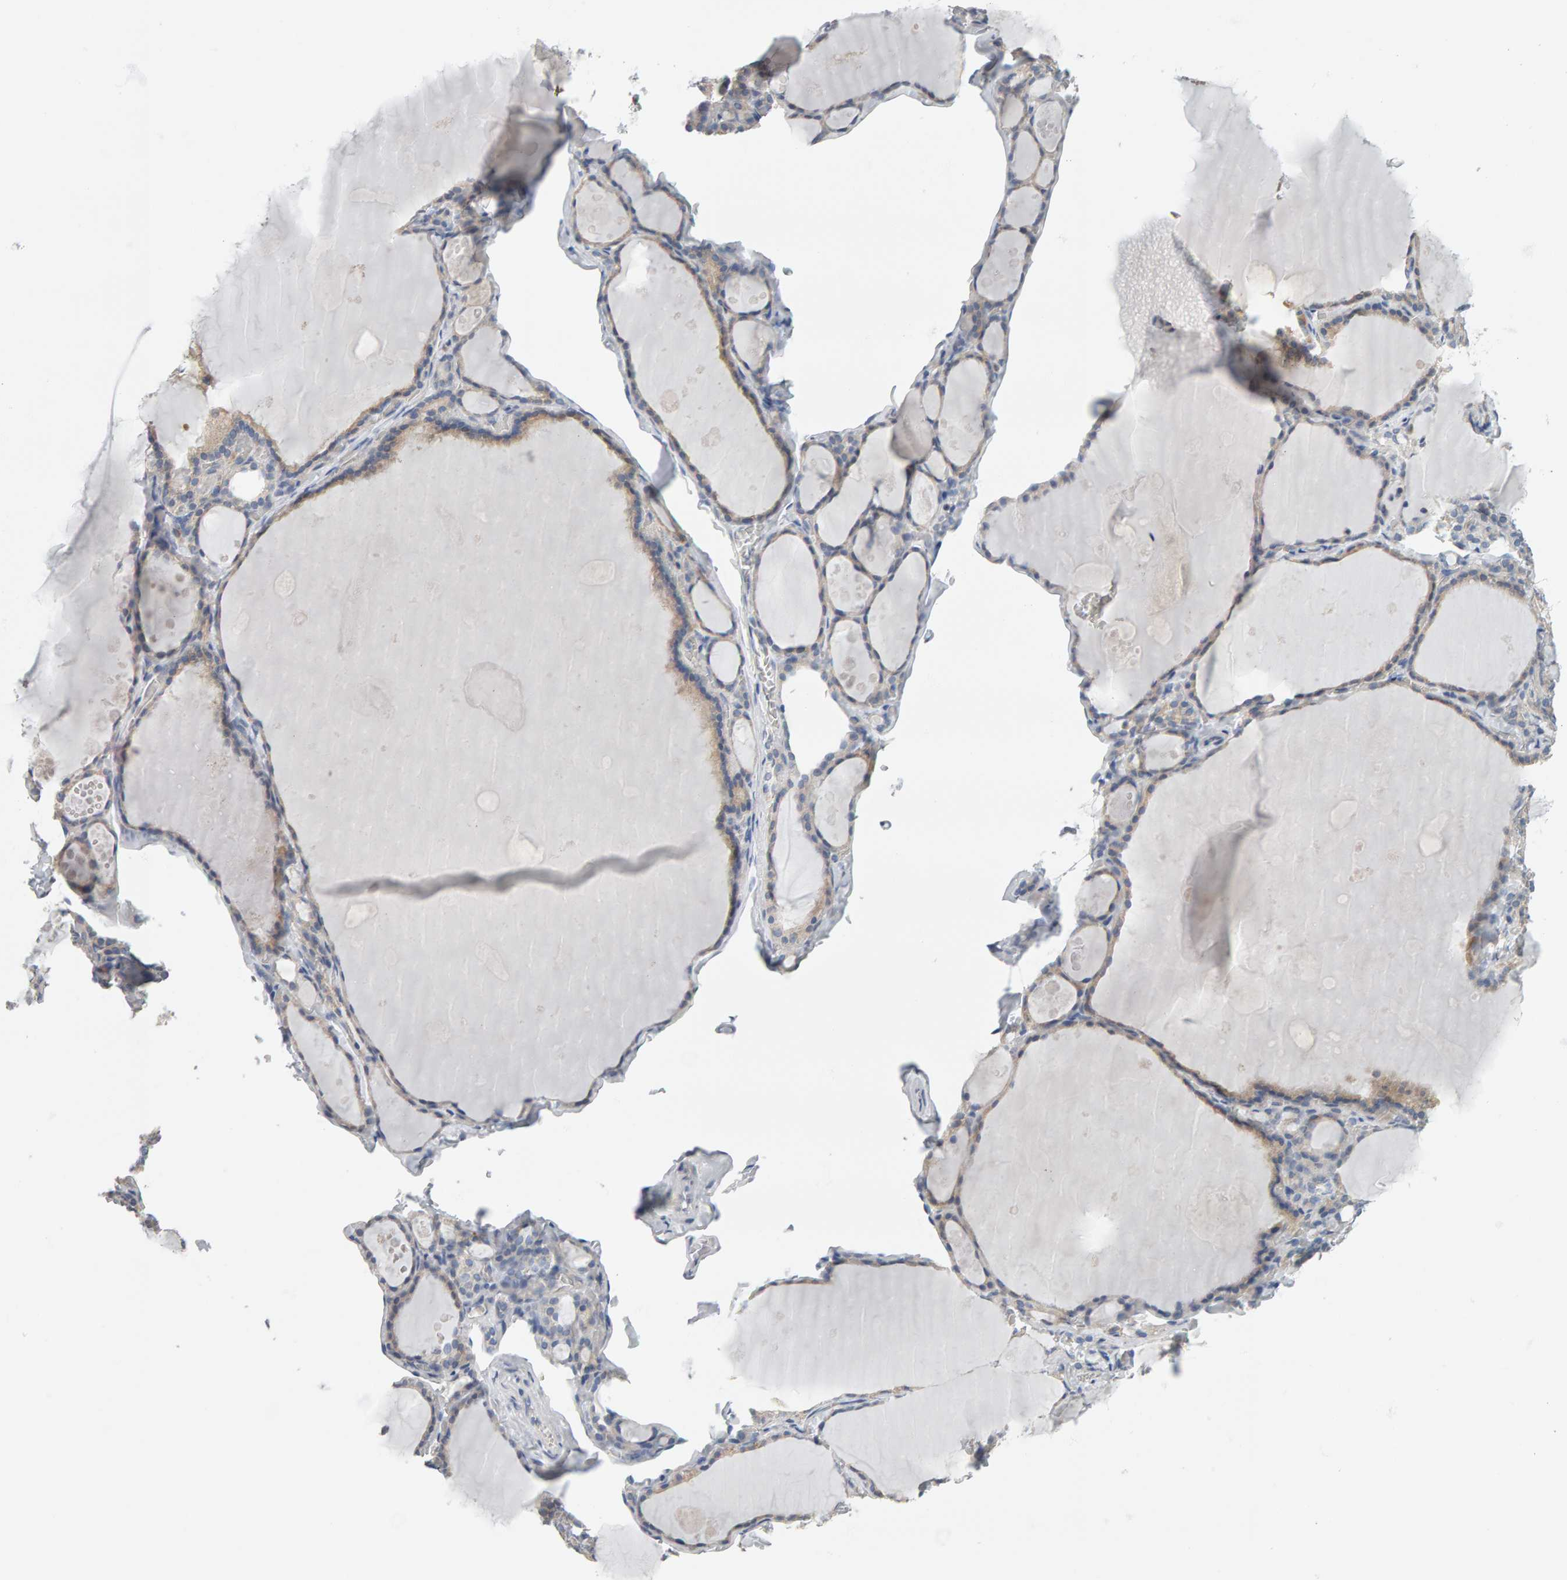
{"staining": {"intensity": "weak", "quantity": ">75%", "location": "cytoplasmic/membranous"}, "tissue": "thyroid gland", "cell_type": "Glandular cells", "image_type": "normal", "snomed": [{"axis": "morphology", "description": "Normal tissue, NOS"}, {"axis": "topography", "description": "Thyroid gland"}], "caption": "Protein positivity by immunohistochemistry demonstrates weak cytoplasmic/membranous staining in about >75% of glandular cells in unremarkable thyroid gland. The staining is performed using DAB (3,3'-diaminobenzidine) brown chromogen to label protein expression. The nuclei are counter-stained blue using hematoxylin.", "gene": "ADHFE1", "patient": {"sex": "male", "age": 56}}